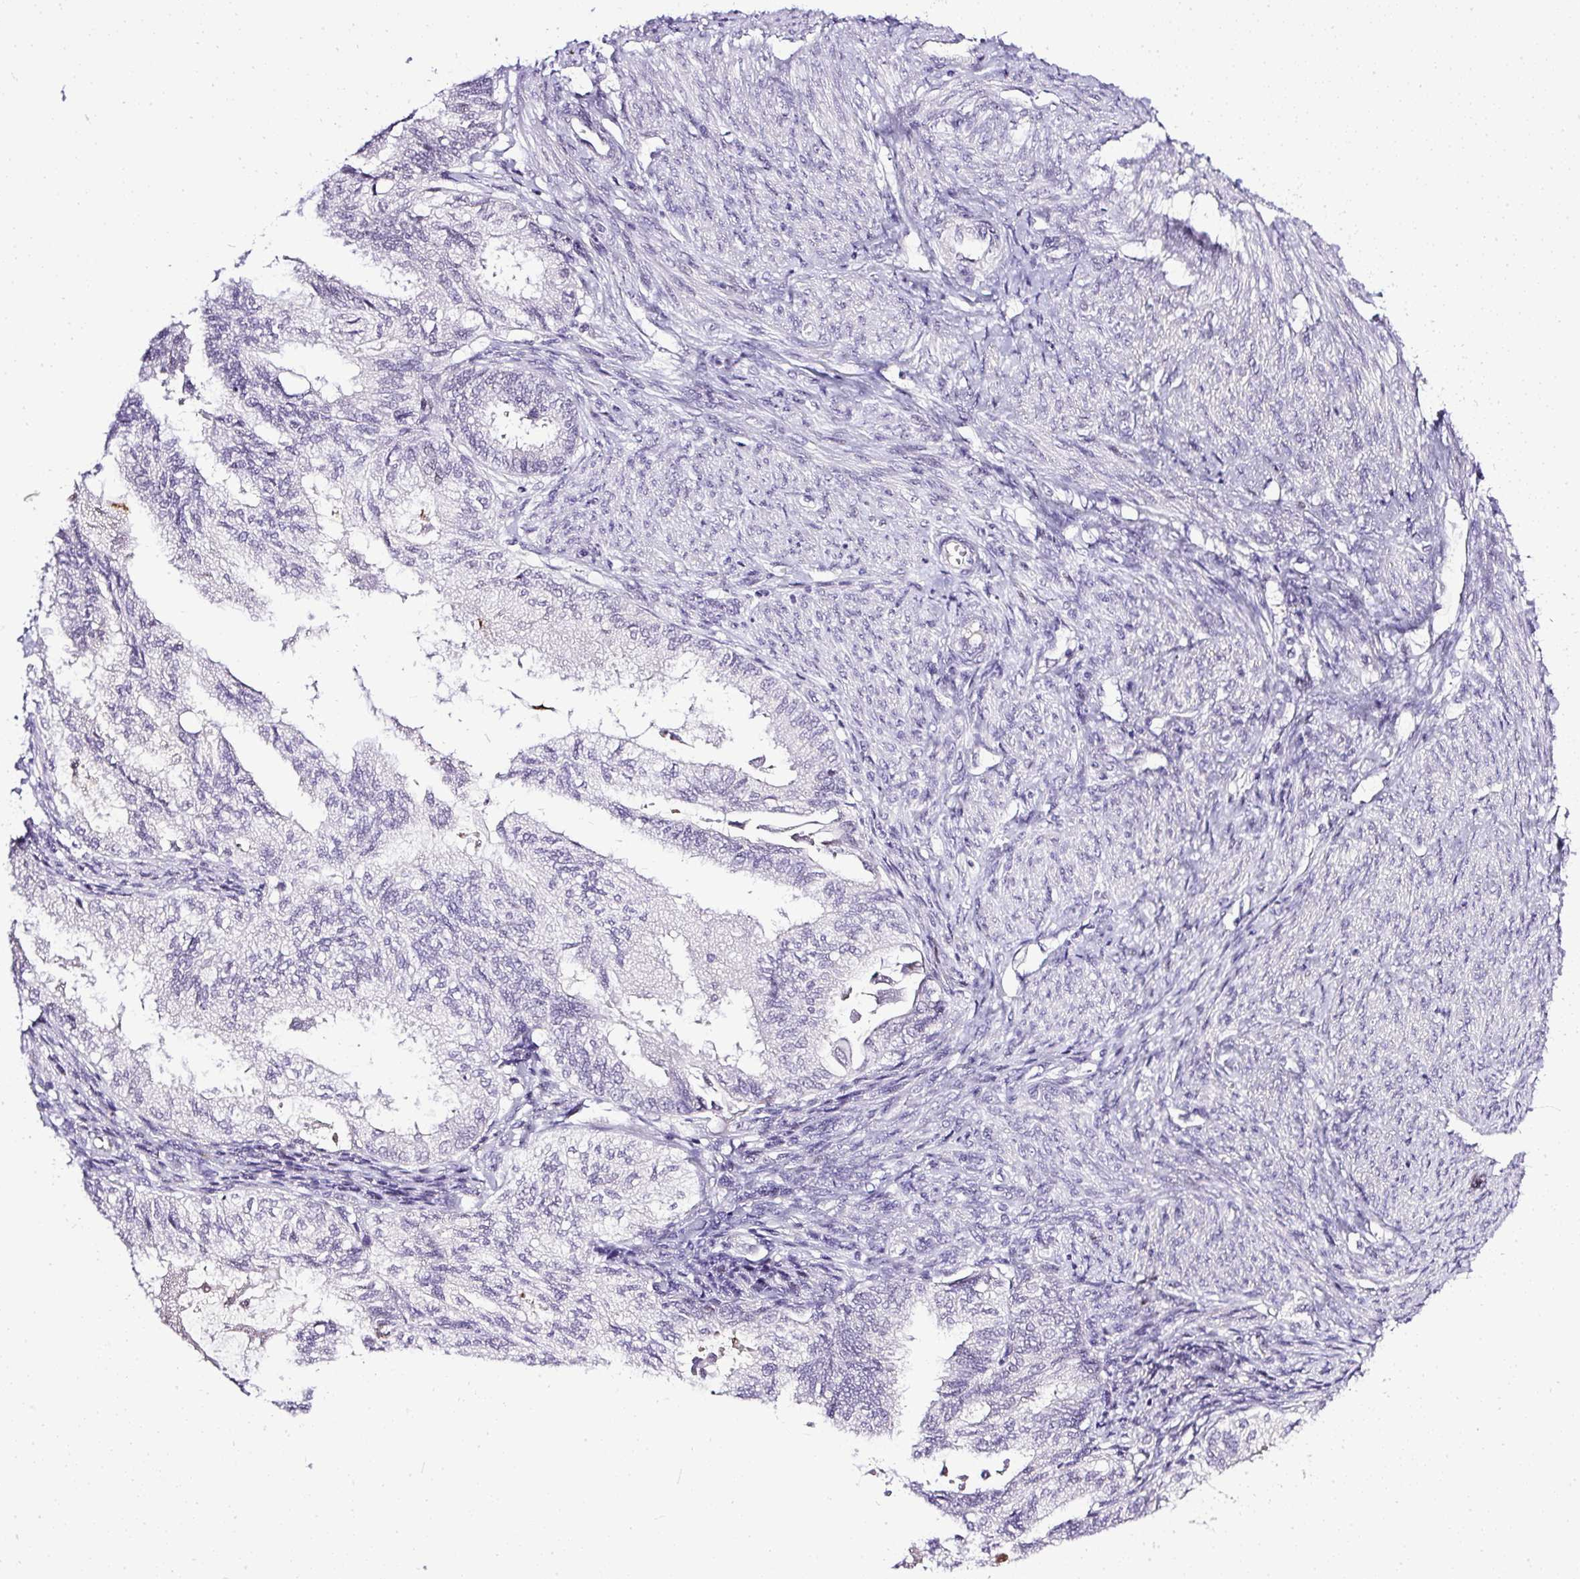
{"staining": {"intensity": "negative", "quantity": "none", "location": "none"}, "tissue": "cervical cancer", "cell_type": "Tumor cells", "image_type": "cancer", "snomed": [{"axis": "morphology", "description": "Normal tissue, NOS"}, {"axis": "morphology", "description": "Adenocarcinoma, NOS"}, {"axis": "topography", "description": "Cervix"}, {"axis": "topography", "description": "Endometrium"}], "caption": "Tumor cells show no significant protein expression in cervical cancer (adenocarcinoma). (Brightfield microscopy of DAB (3,3'-diaminobenzidine) immunohistochemistry (IHC) at high magnification).", "gene": "WNT10B", "patient": {"sex": "female", "age": 86}}